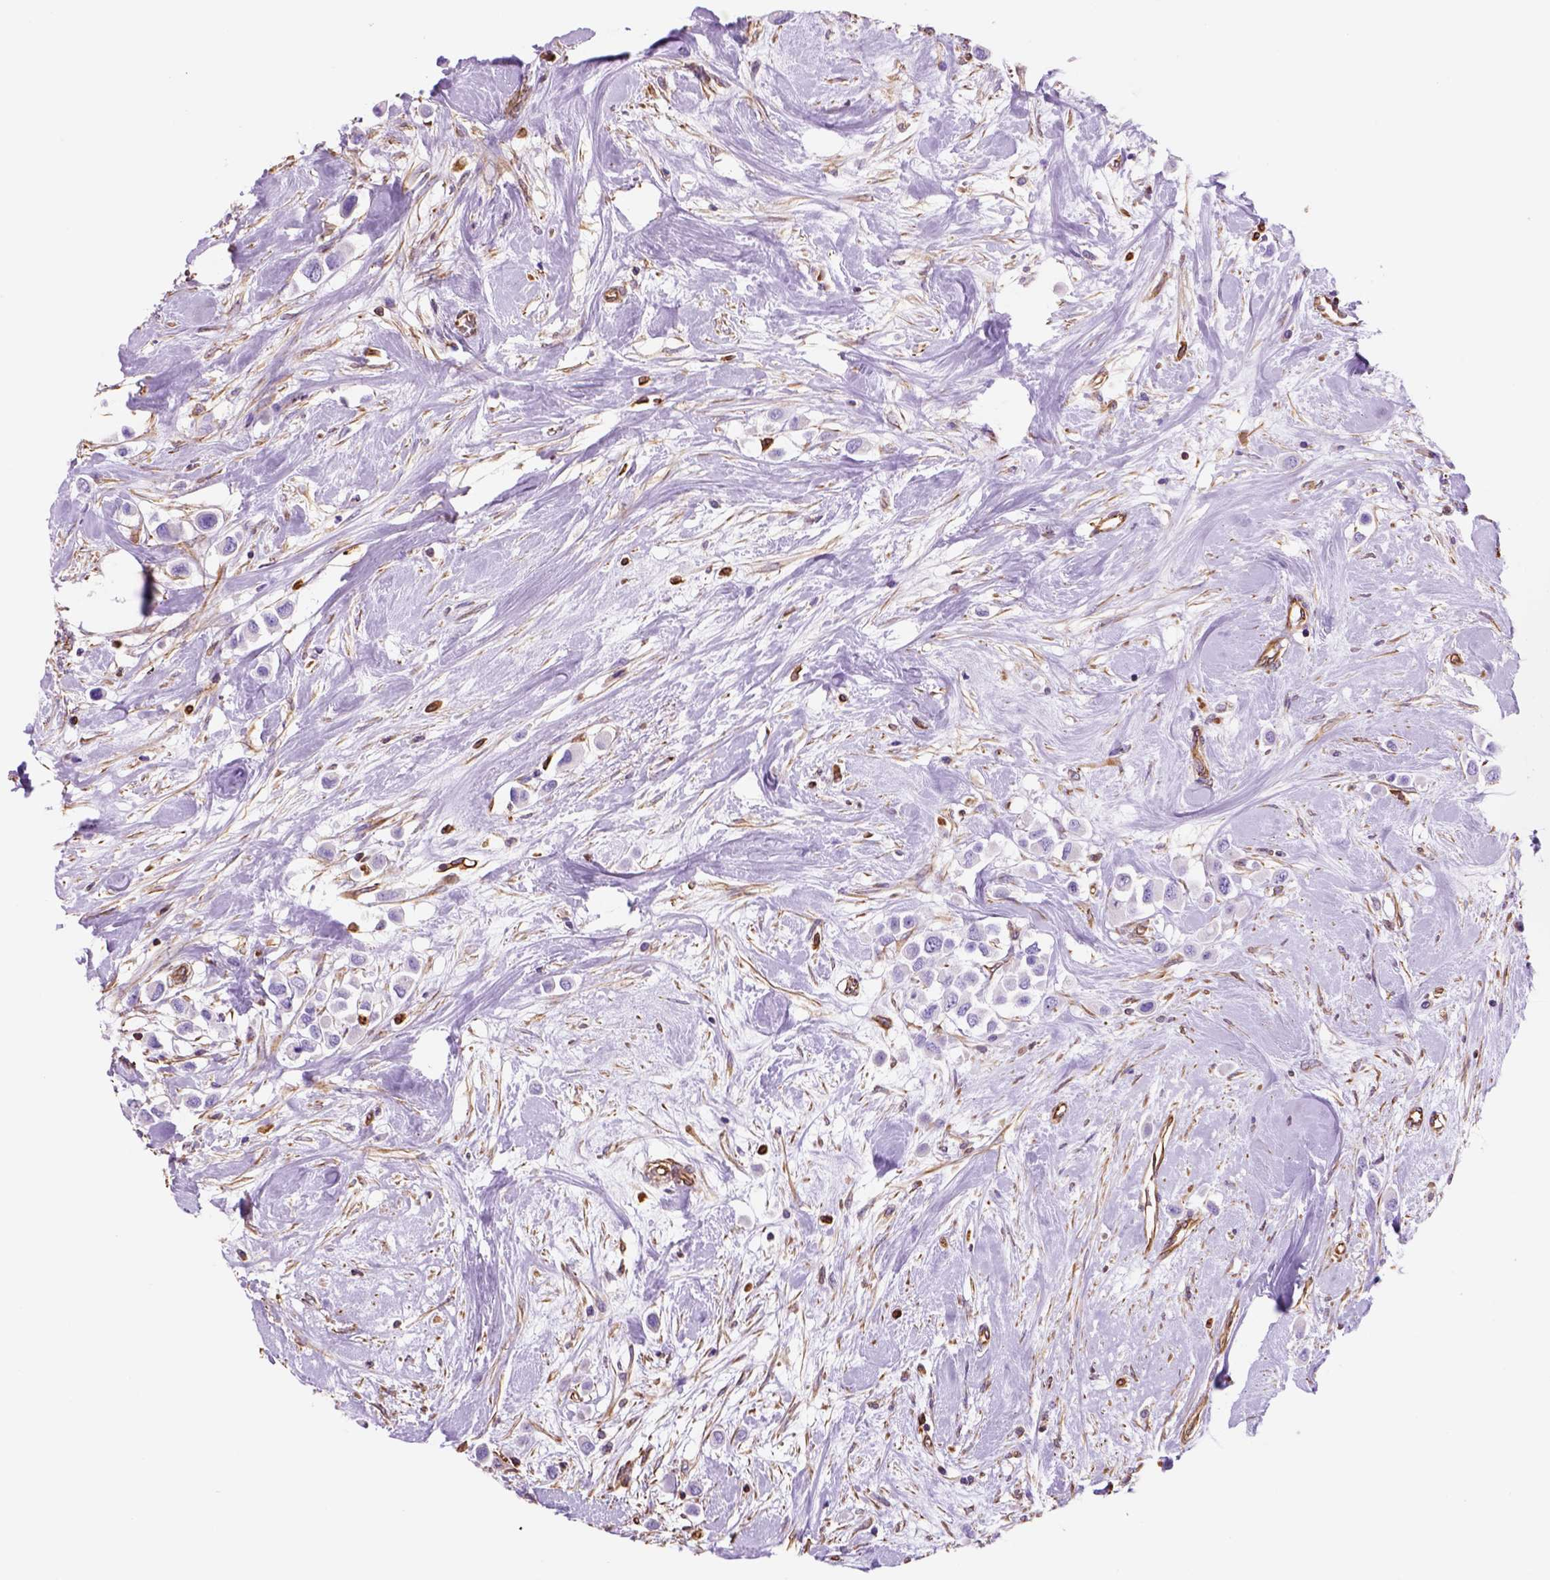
{"staining": {"intensity": "negative", "quantity": "none", "location": "none"}, "tissue": "breast cancer", "cell_type": "Tumor cells", "image_type": "cancer", "snomed": [{"axis": "morphology", "description": "Duct carcinoma"}, {"axis": "topography", "description": "Breast"}], "caption": "High magnification brightfield microscopy of breast cancer (intraductal carcinoma) stained with DAB (3,3'-diaminobenzidine) (brown) and counterstained with hematoxylin (blue): tumor cells show no significant positivity.", "gene": "ZZZ3", "patient": {"sex": "female", "age": 61}}